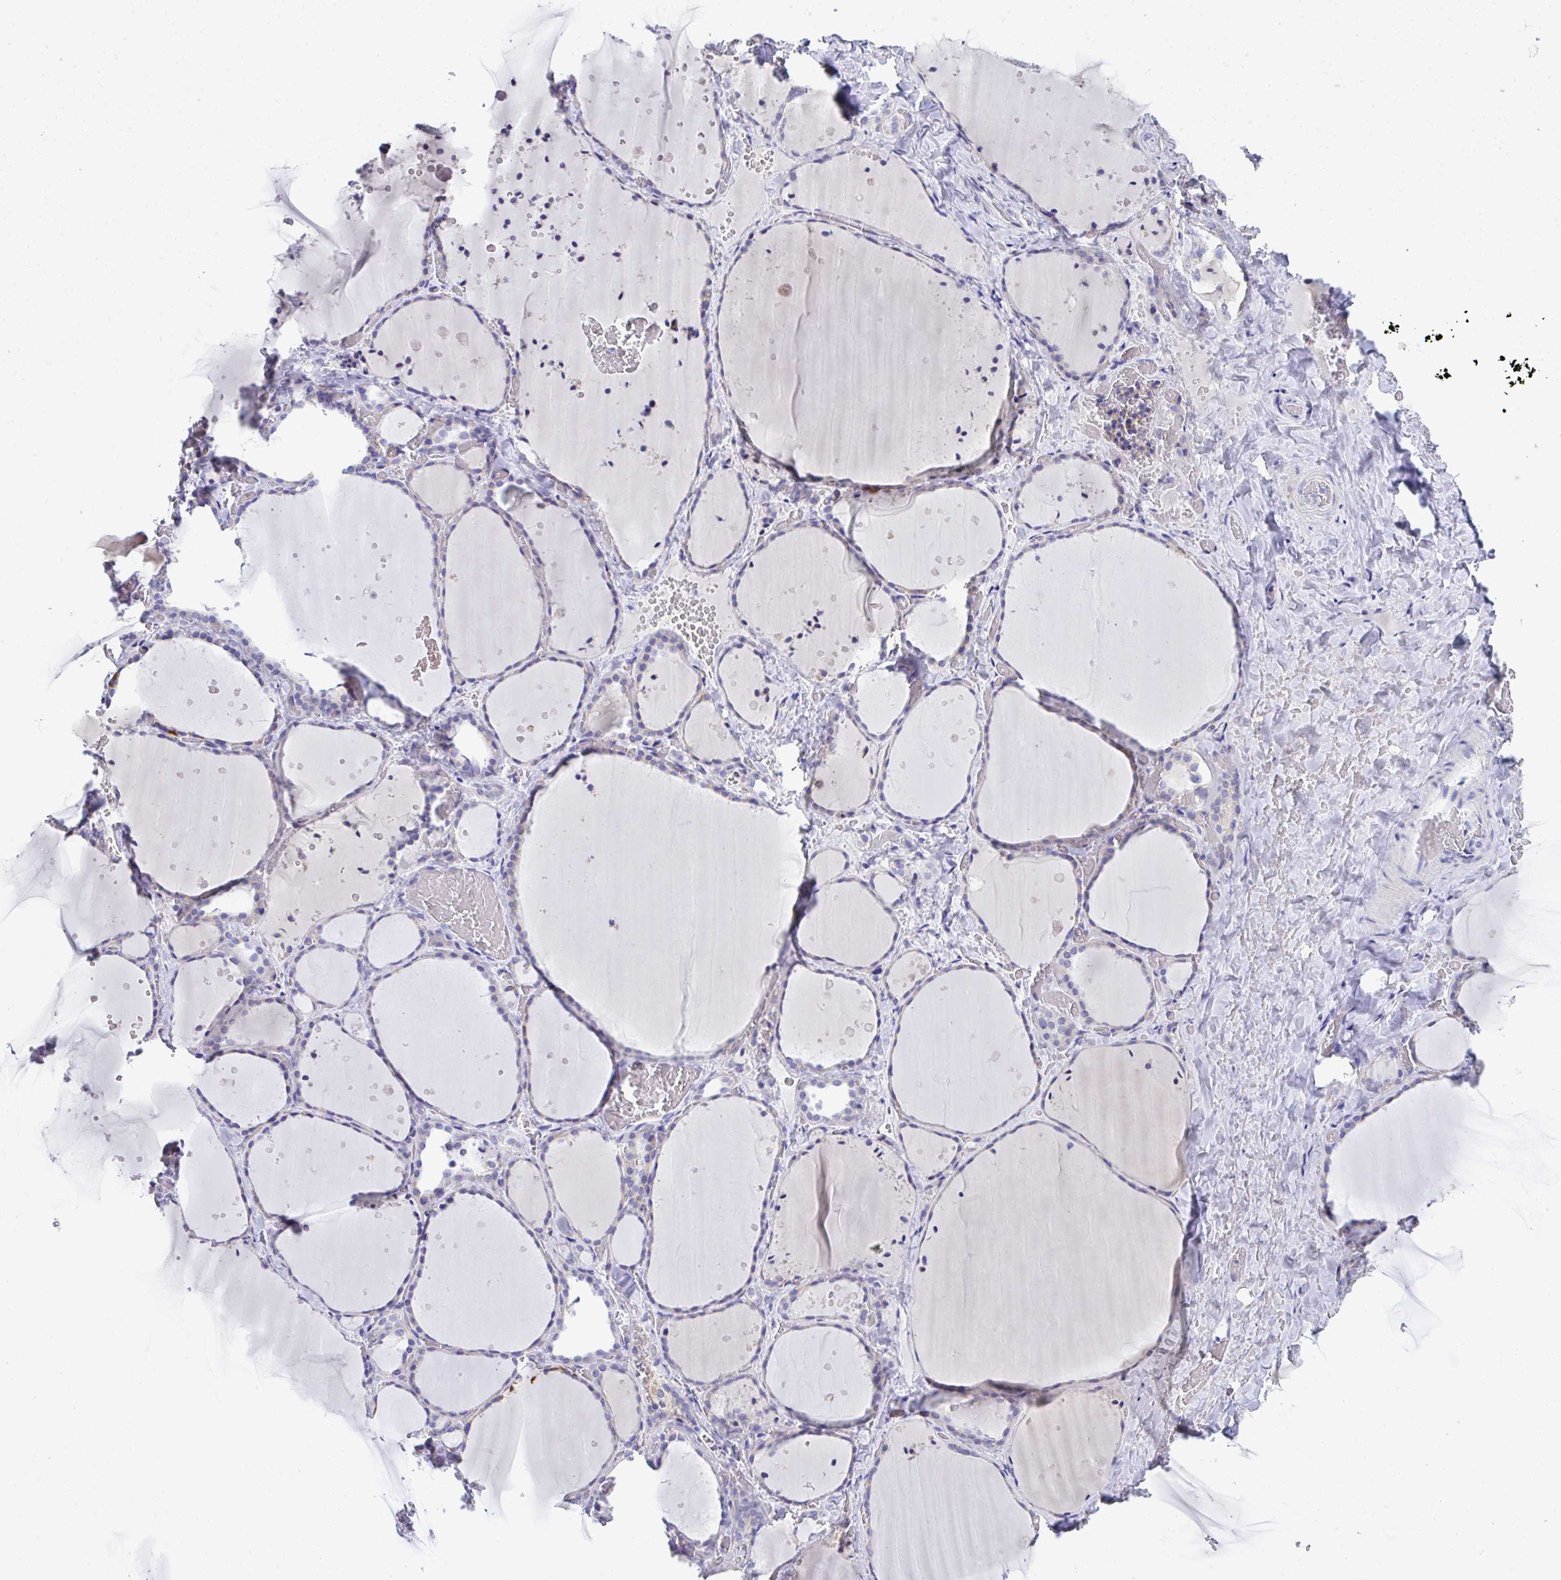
{"staining": {"intensity": "moderate", "quantity": "25%-75%", "location": "cytoplasmic/membranous"}, "tissue": "thyroid gland", "cell_type": "Glandular cells", "image_type": "normal", "snomed": [{"axis": "morphology", "description": "Normal tissue, NOS"}, {"axis": "topography", "description": "Thyroid gland"}], "caption": "Protein expression analysis of normal thyroid gland displays moderate cytoplasmic/membranous expression in about 25%-75% of glandular cells. The staining was performed using DAB to visualize the protein expression in brown, while the nuclei were stained in blue with hematoxylin (Magnification: 20x).", "gene": "COA5", "patient": {"sex": "female", "age": 36}}